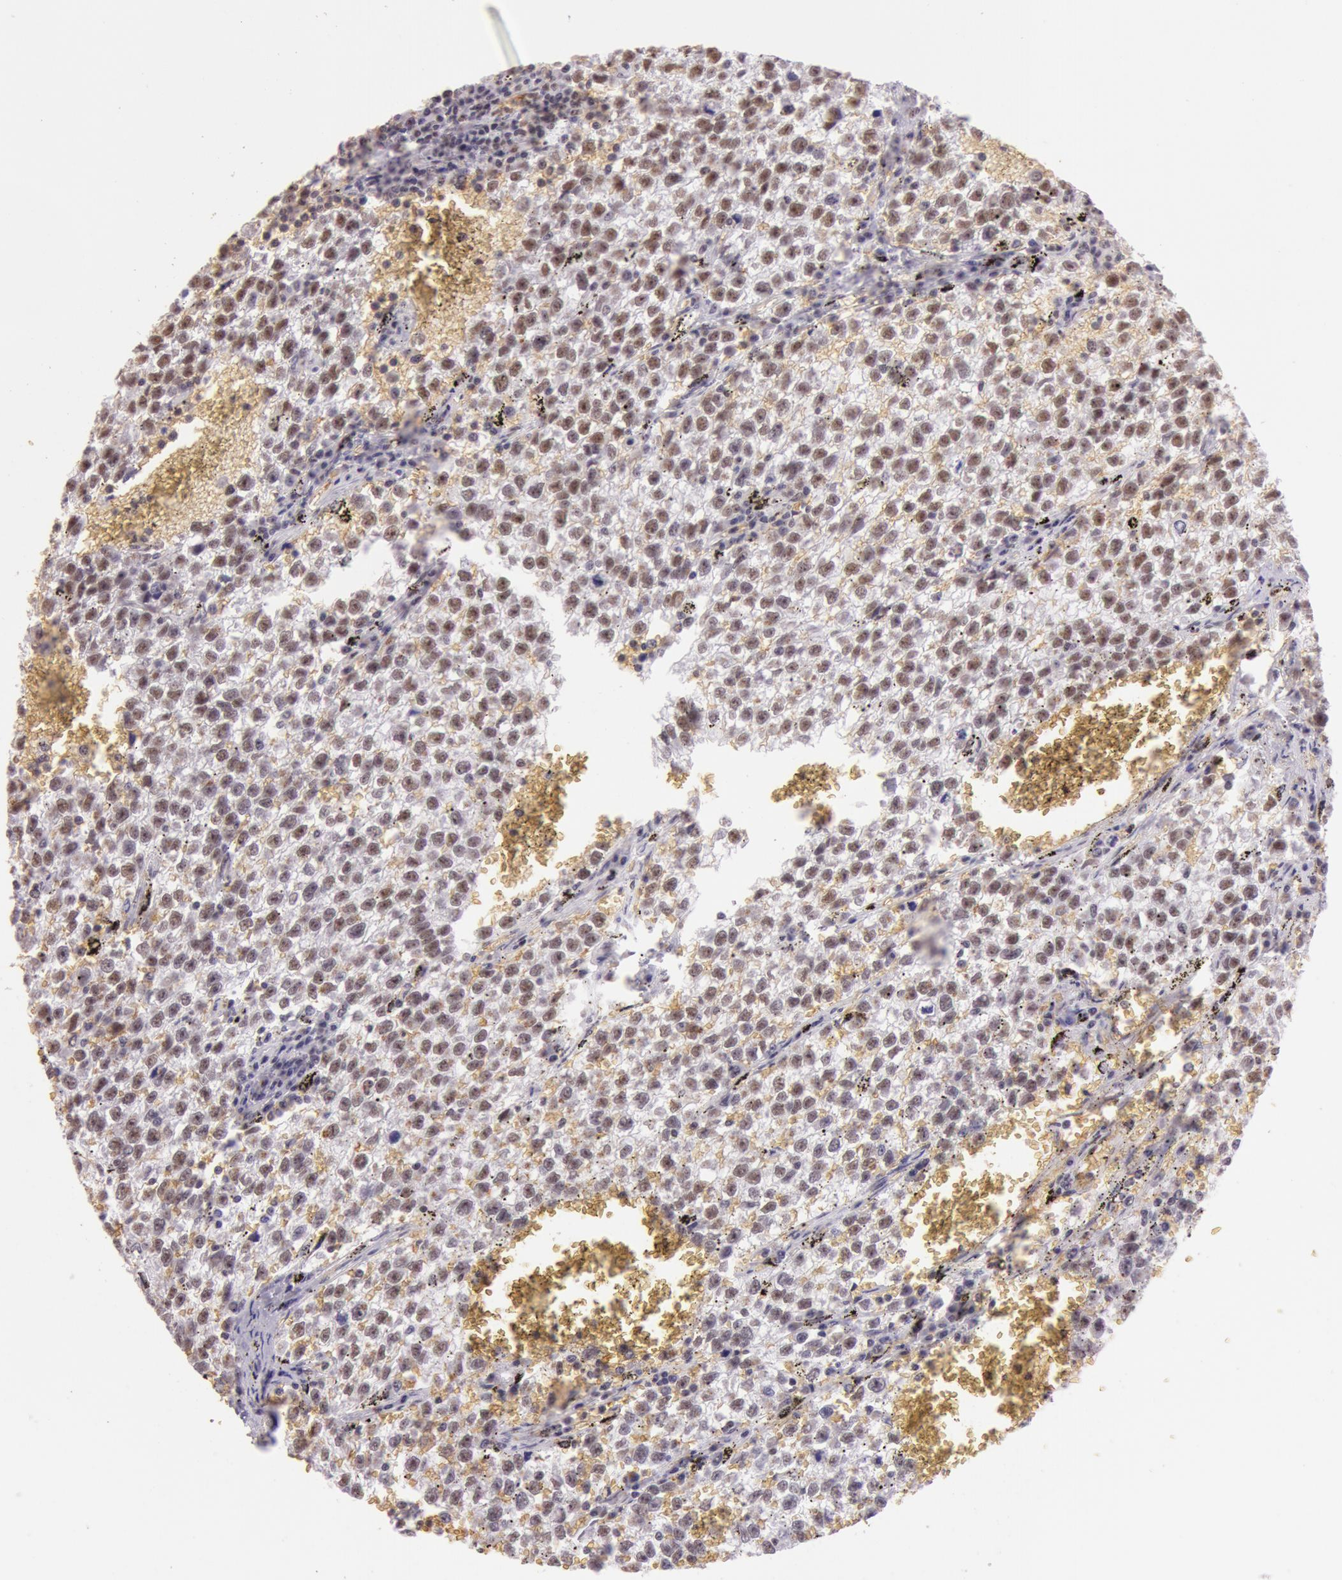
{"staining": {"intensity": "strong", "quantity": ">75%", "location": "nuclear"}, "tissue": "testis cancer", "cell_type": "Tumor cells", "image_type": "cancer", "snomed": [{"axis": "morphology", "description": "Seminoma, NOS"}, {"axis": "topography", "description": "Testis"}], "caption": "Testis cancer stained with DAB (3,3'-diaminobenzidine) immunohistochemistry (IHC) displays high levels of strong nuclear expression in approximately >75% of tumor cells.", "gene": "NBN", "patient": {"sex": "male", "age": 35}}